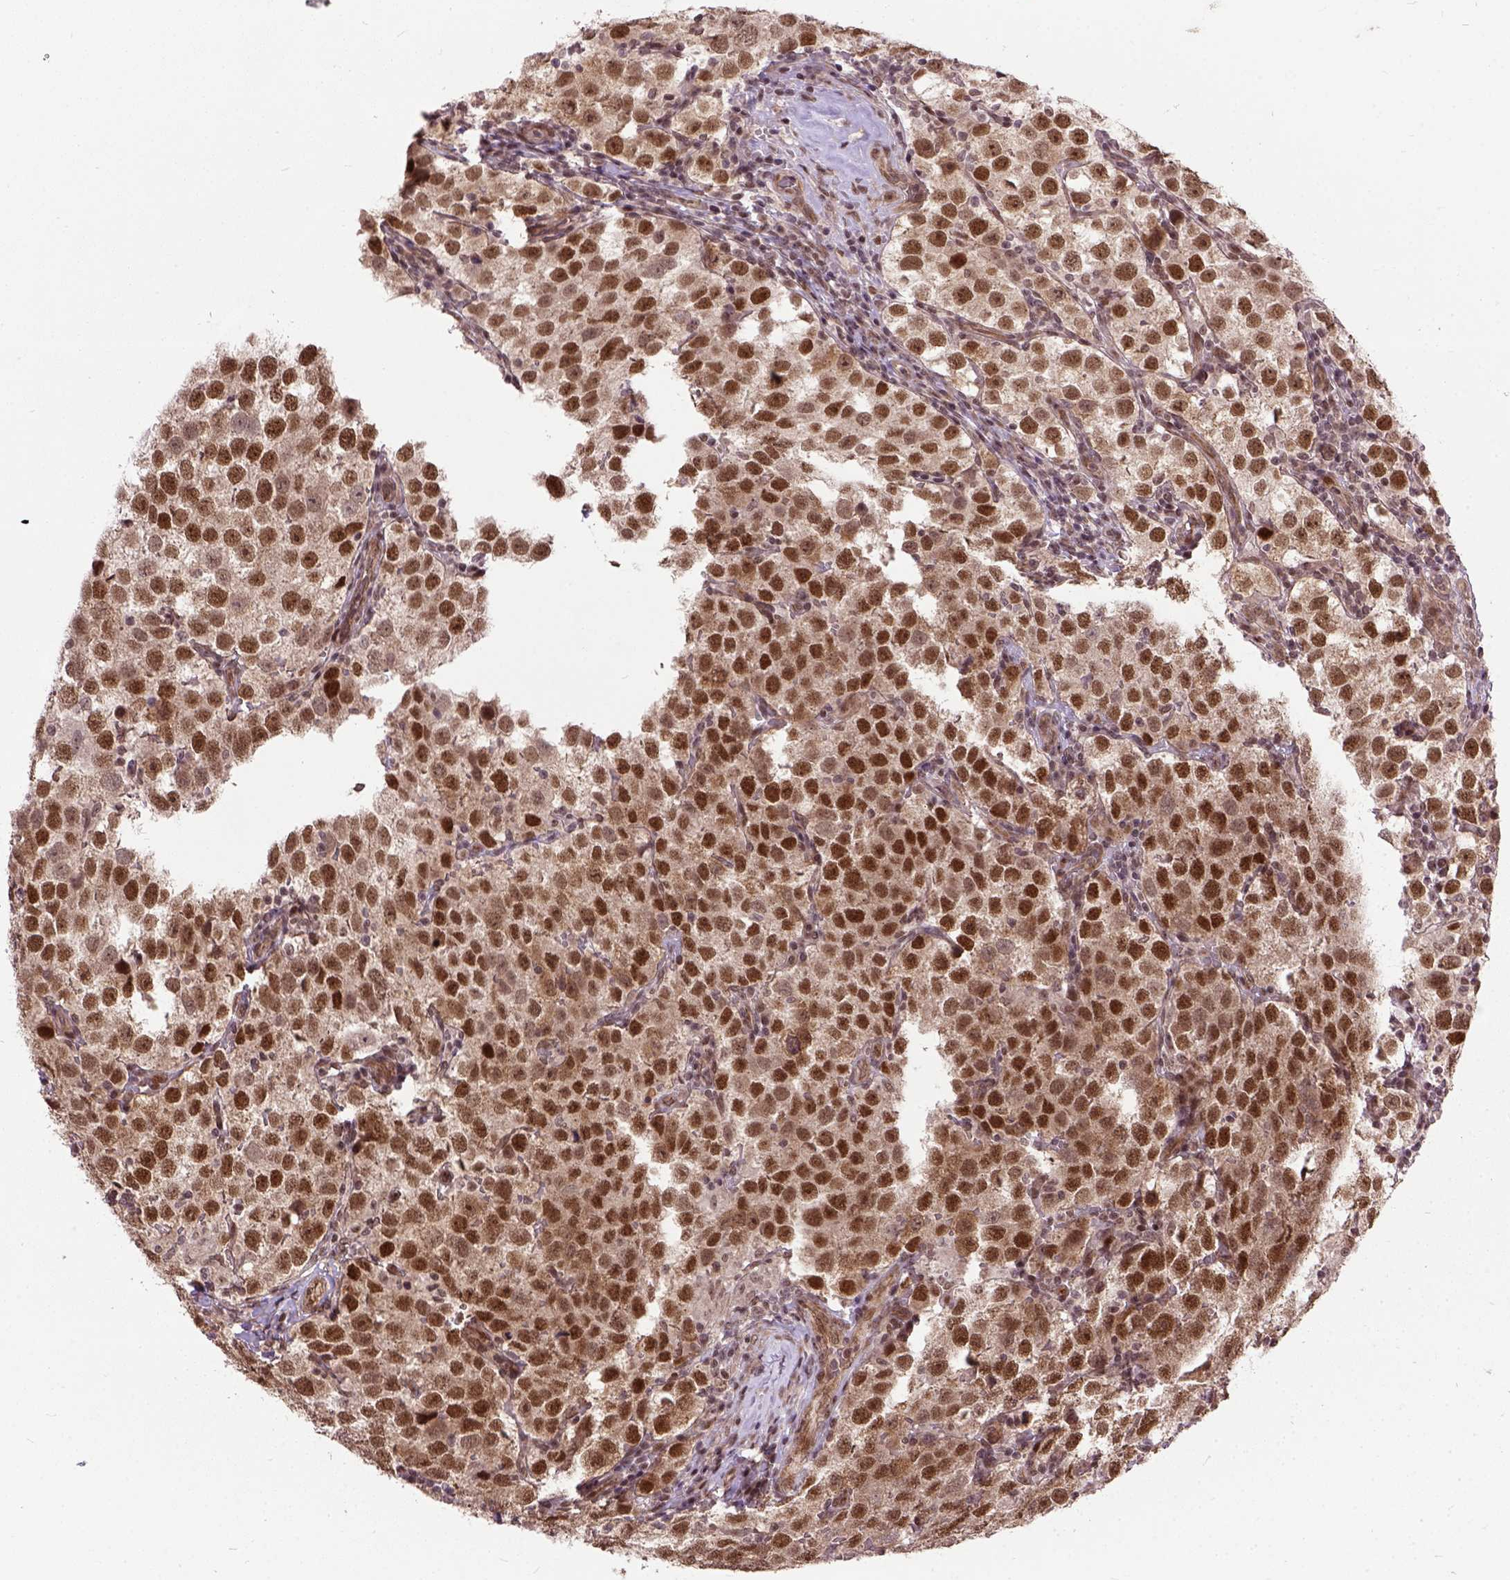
{"staining": {"intensity": "strong", "quantity": ">75%", "location": "nuclear"}, "tissue": "testis cancer", "cell_type": "Tumor cells", "image_type": "cancer", "snomed": [{"axis": "morphology", "description": "Seminoma, NOS"}, {"axis": "topography", "description": "Testis"}], "caption": "Testis cancer stained with a protein marker displays strong staining in tumor cells.", "gene": "ZNF630", "patient": {"sex": "male", "age": 37}}